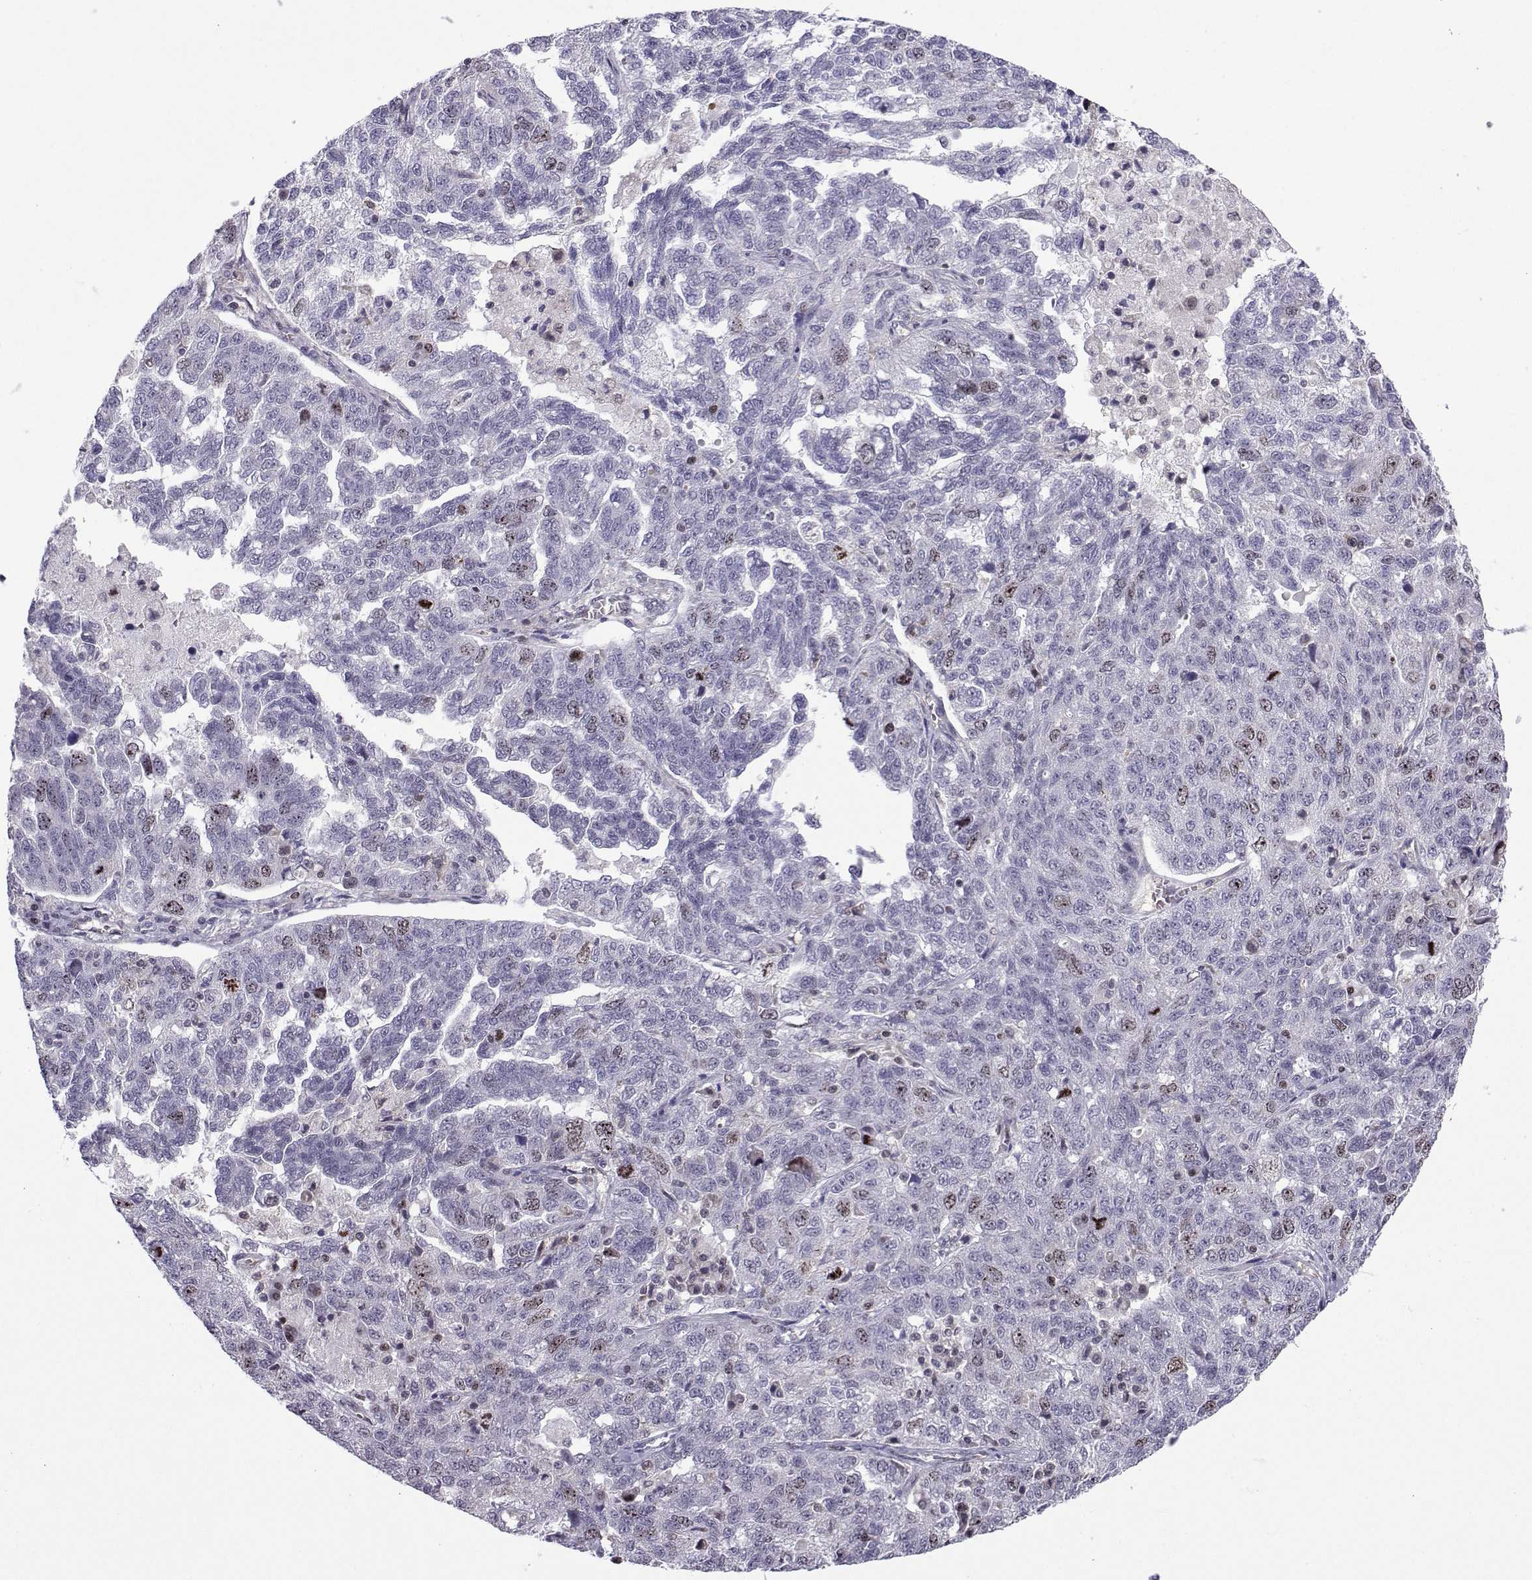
{"staining": {"intensity": "moderate", "quantity": "<25%", "location": "nuclear"}, "tissue": "ovarian cancer", "cell_type": "Tumor cells", "image_type": "cancer", "snomed": [{"axis": "morphology", "description": "Cystadenocarcinoma, serous, NOS"}, {"axis": "topography", "description": "Ovary"}], "caption": "Immunohistochemistry staining of ovarian serous cystadenocarcinoma, which reveals low levels of moderate nuclear positivity in approximately <25% of tumor cells indicating moderate nuclear protein expression. The staining was performed using DAB (3,3'-diaminobenzidine) (brown) for protein detection and nuclei were counterstained in hematoxylin (blue).", "gene": "INCENP", "patient": {"sex": "female", "age": 71}}